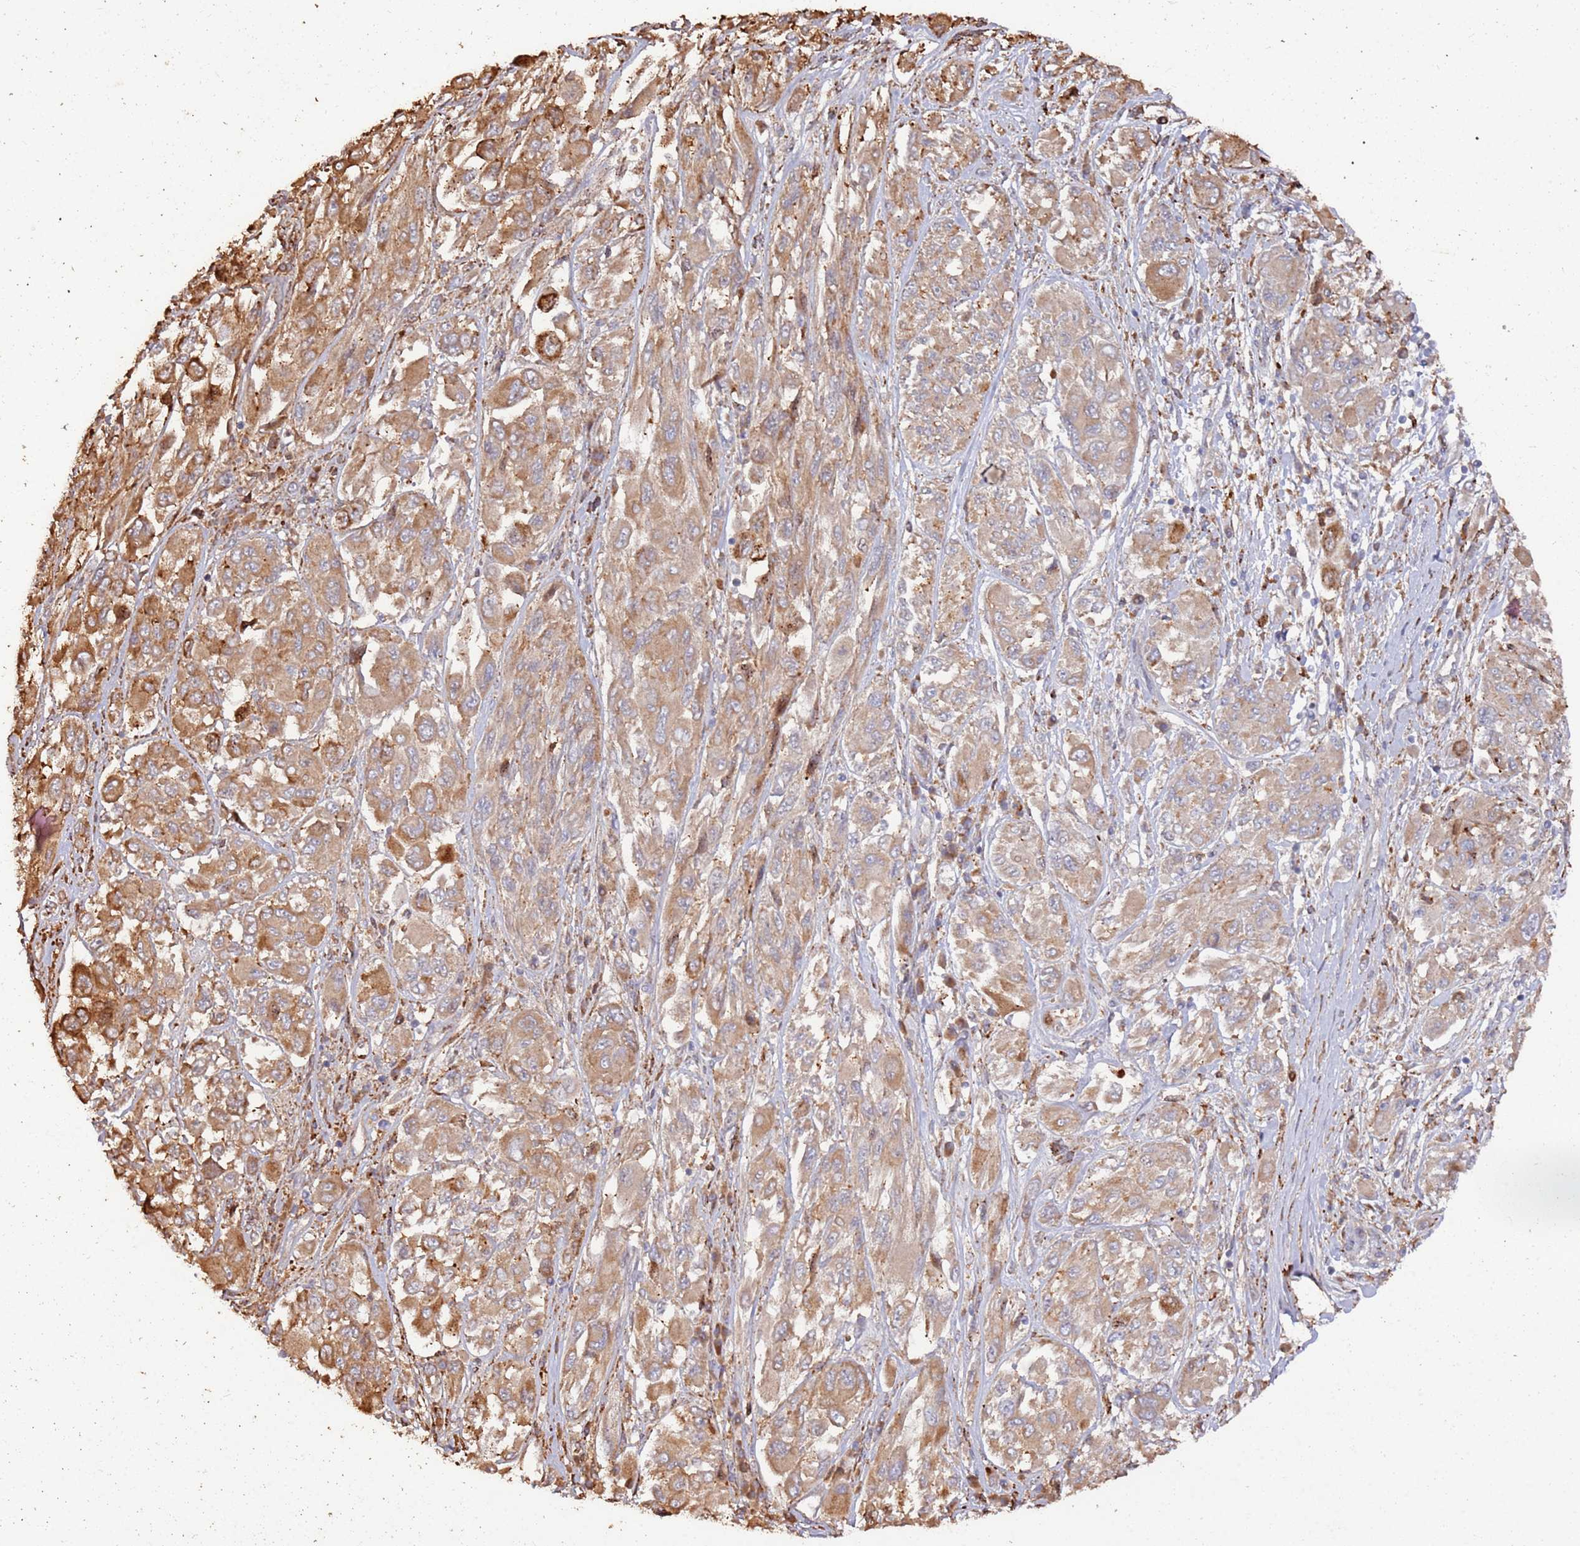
{"staining": {"intensity": "moderate", "quantity": ">75%", "location": "cytoplasmic/membranous"}, "tissue": "melanoma", "cell_type": "Tumor cells", "image_type": "cancer", "snomed": [{"axis": "morphology", "description": "Malignant melanoma, NOS"}, {"axis": "topography", "description": "Skin"}], "caption": "Human malignant melanoma stained with a protein marker shows moderate staining in tumor cells.", "gene": "LACC1", "patient": {"sex": "female", "age": 91}}